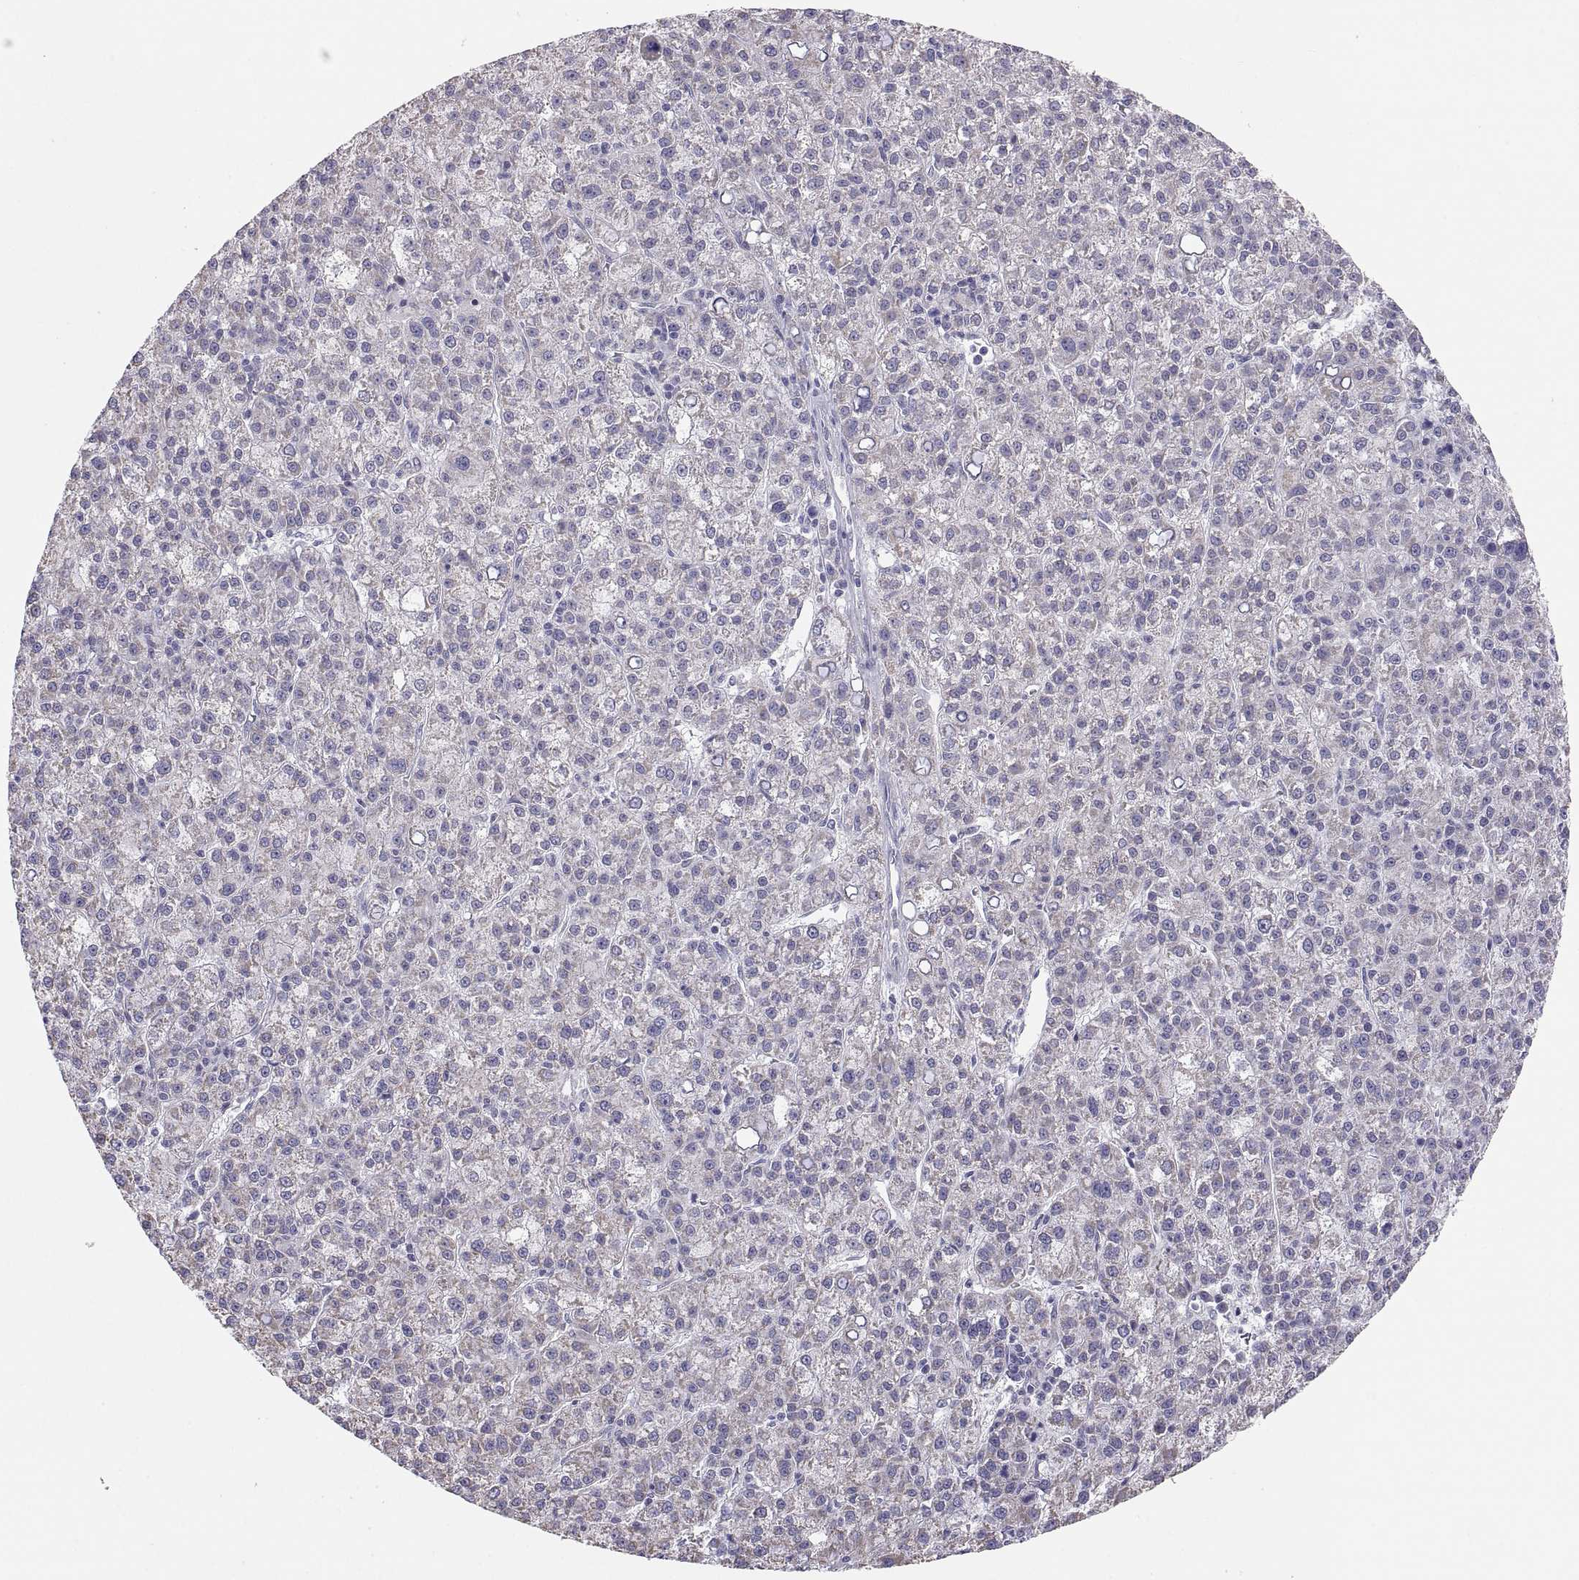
{"staining": {"intensity": "negative", "quantity": "none", "location": "none"}, "tissue": "liver cancer", "cell_type": "Tumor cells", "image_type": "cancer", "snomed": [{"axis": "morphology", "description": "Carcinoma, Hepatocellular, NOS"}, {"axis": "topography", "description": "Liver"}], "caption": "A high-resolution micrograph shows IHC staining of liver hepatocellular carcinoma, which exhibits no significant expression in tumor cells.", "gene": "TNNC1", "patient": {"sex": "female", "age": 60}}